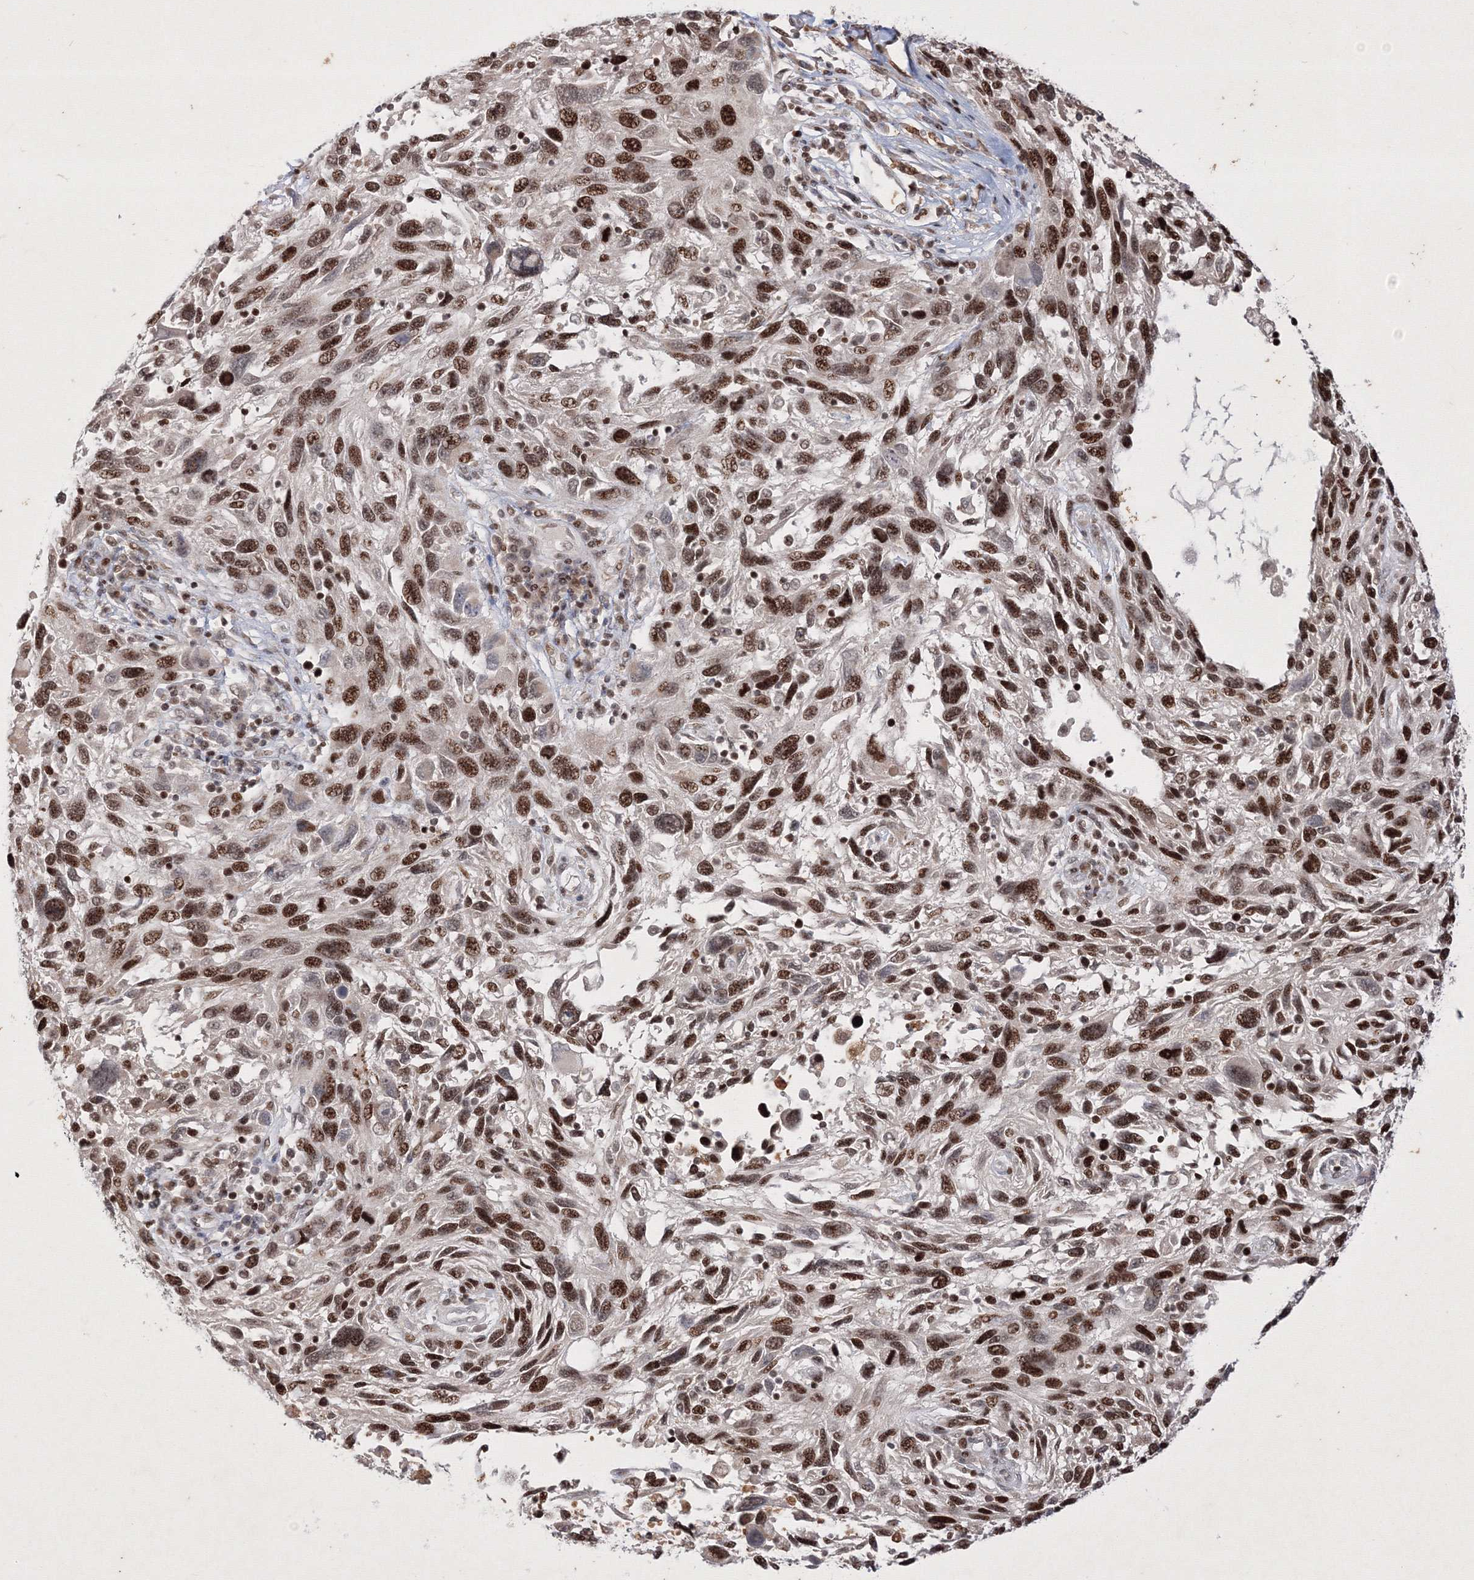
{"staining": {"intensity": "moderate", "quantity": ">75%", "location": "nuclear"}, "tissue": "melanoma", "cell_type": "Tumor cells", "image_type": "cancer", "snomed": [{"axis": "morphology", "description": "Malignant melanoma, NOS"}, {"axis": "topography", "description": "Skin"}], "caption": "Immunohistochemistry staining of melanoma, which displays medium levels of moderate nuclear positivity in approximately >75% of tumor cells indicating moderate nuclear protein staining. The staining was performed using DAB (3,3'-diaminobenzidine) (brown) for protein detection and nuclei were counterstained in hematoxylin (blue).", "gene": "TAB1", "patient": {"sex": "male", "age": 53}}